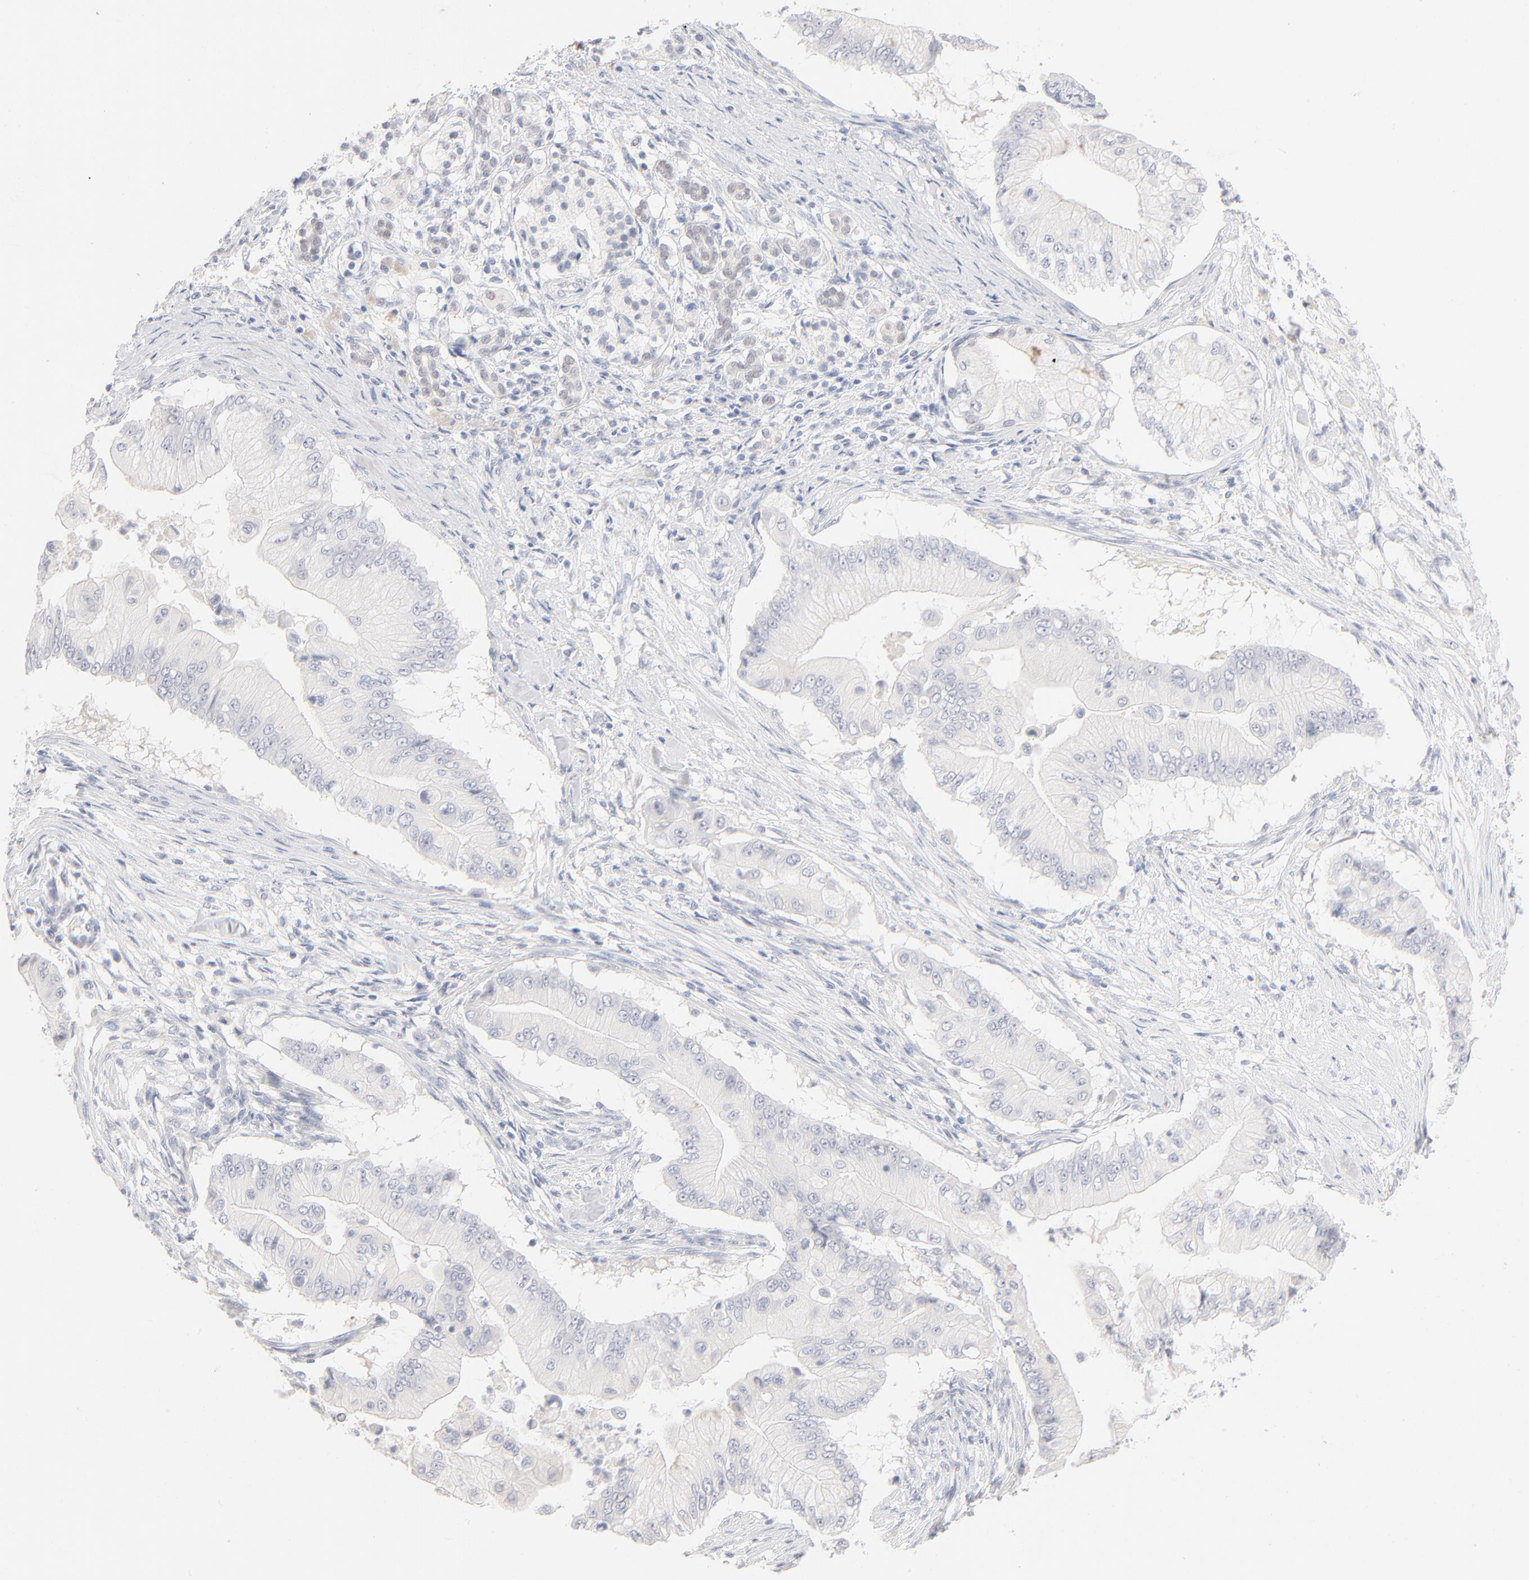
{"staining": {"intensity": "weak", "quantity": "<25%", "location": "nuclear"}, "tissue": "pancreatic cancer", "cell_type": "Tumor cells", "image_type": "cancer", "snomed": [{"axis": "morphology", "description": "Adenocarcinoma, NOS"}, {"axis": "topography", "description": "Pancreas"}], "caption": "There is no significant positivity in tumor cells of pancreatic adenocarcinoma.", "gene": "ONECUT1", "patient": {"sex": "male", "age": 62}}